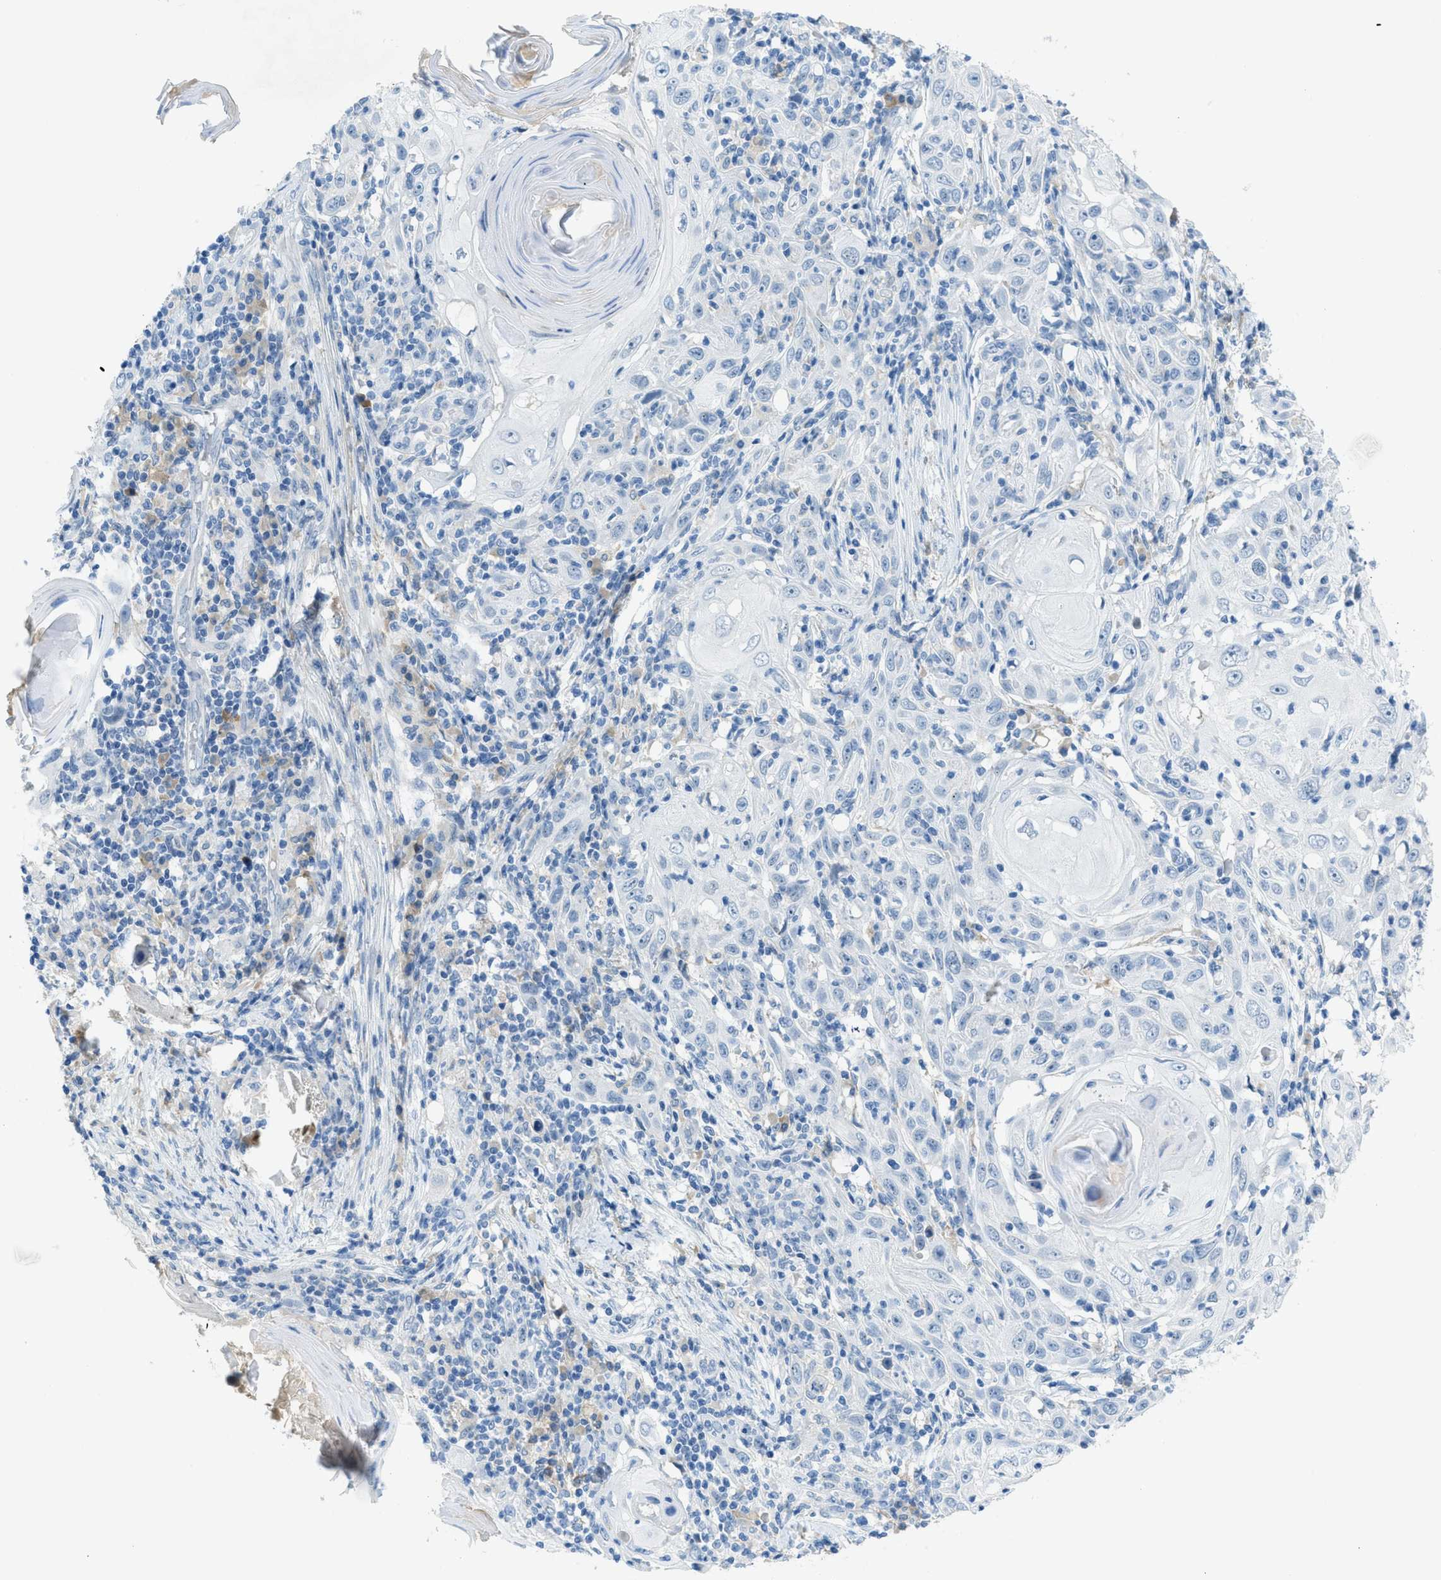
{"staining": {"intensity": "negative", "quantity": "none", "location": "none"}, "tissue": "skin cancer", "cell_type": "Tumor cells", "image_type": "cancer", "snomed": [{"axis": "morphology", "description": "Squamous cell carcinoma, NOS"}, {"axis": "topography", "description": "Skin"}], "caption": "Tumor cells are negative for protein expression in human skin squamous cell carcinoma. (DAB IHC visualized using brightfield microscopy, high magnification).", "gene": "KLHL8", "patient": {"sex": "female", "age": 88}}